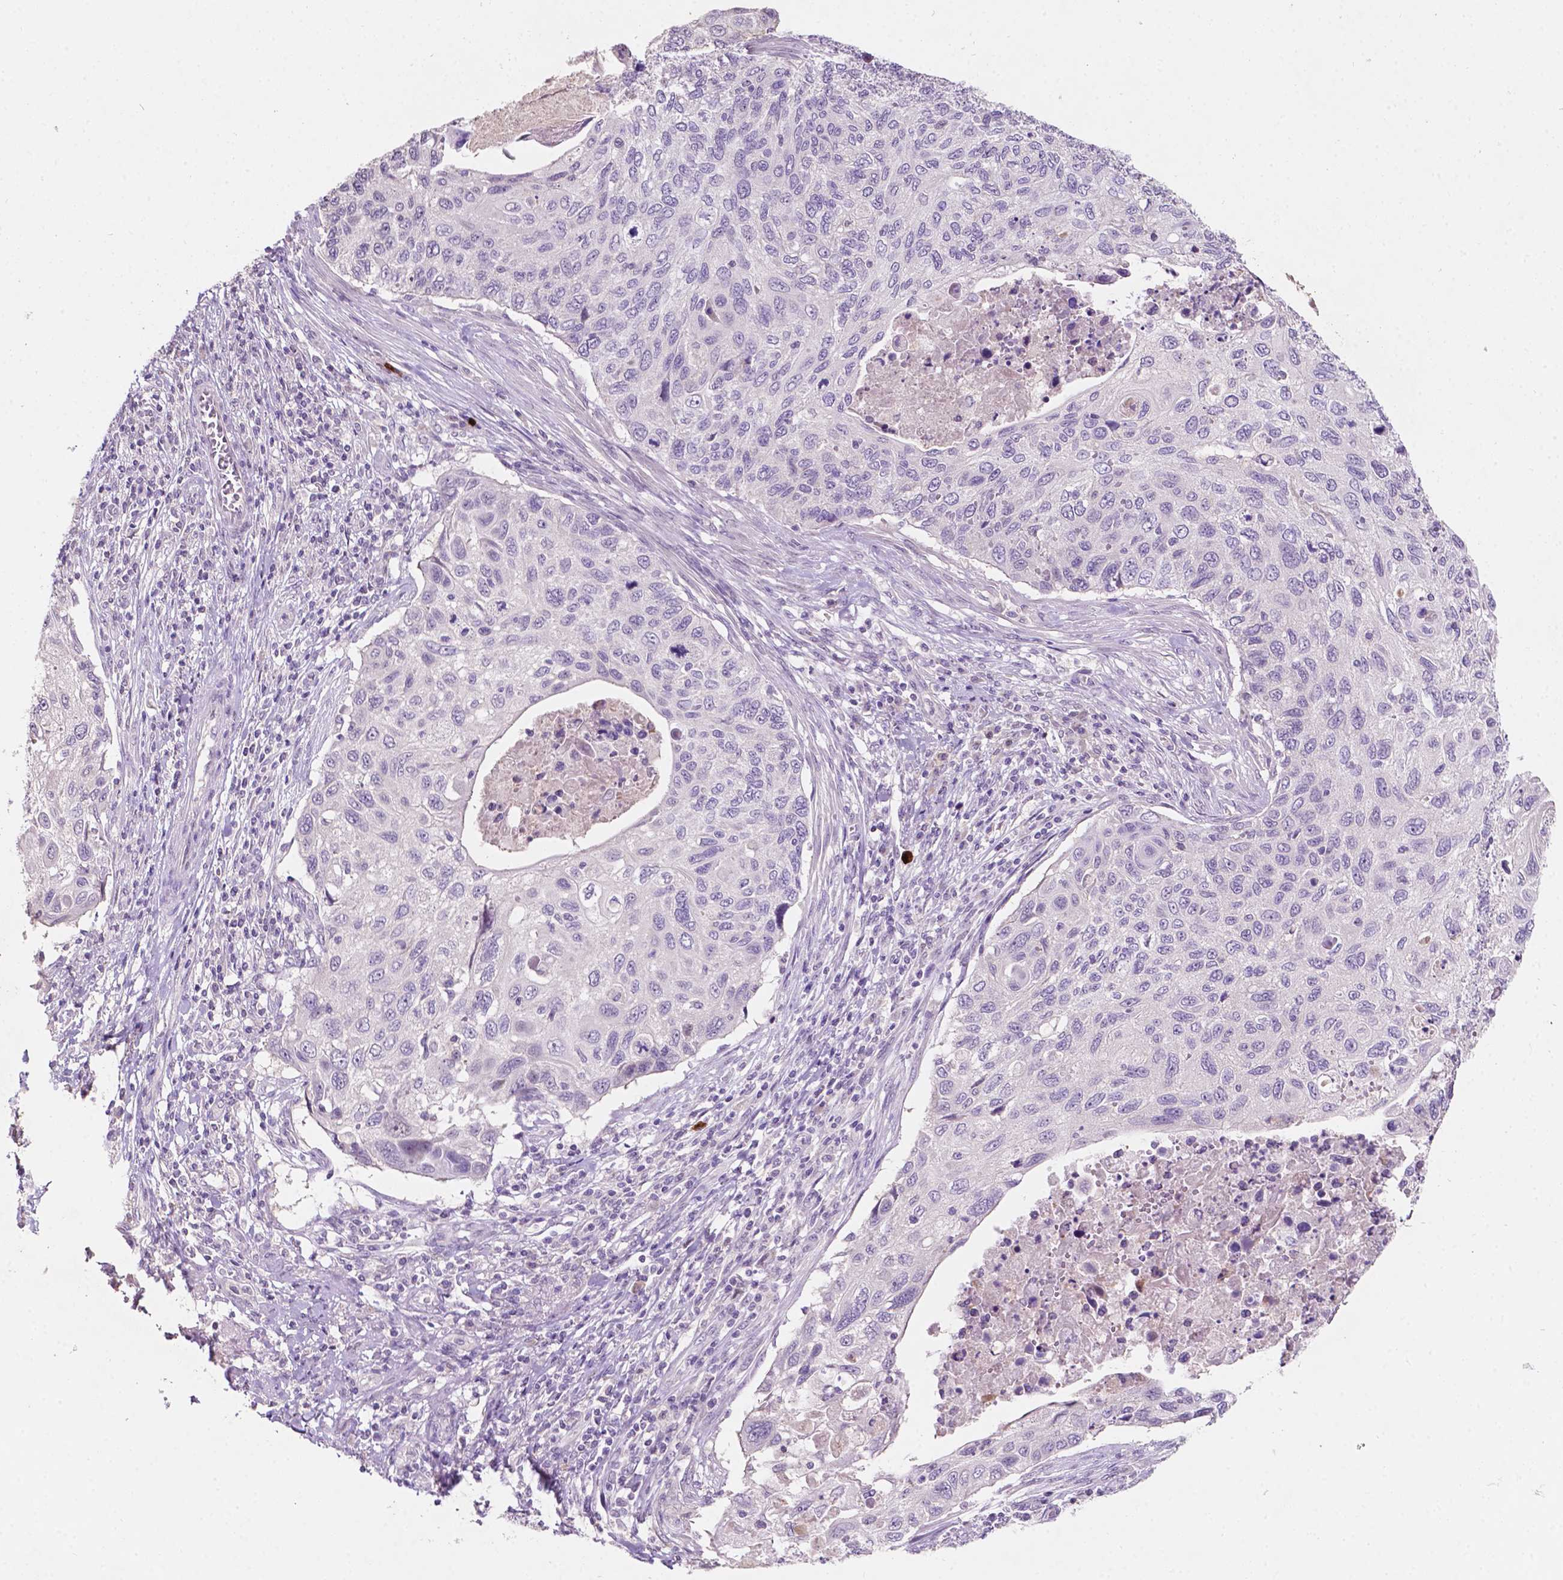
{"staining": {"intensity": "negative", "quantity": "none", "location": "none"}, "tissue": "cervical cancer", "cell_type": "Tumor cells", "image_type": "cancer", "snomed": [{"axis": "morphology", "description": "Squamous cell carcinoma, NOS"}, {"axis": "topography", "description": "Cervix"}], "caption": "Immunohistochemistry histopathology image of neoplastic tissue: cervical cancer (squamous cell carcinoma) stained with DAB (3,3'-diaminobenzidine) exhibits no significant protein expression in tumor cells. Brightfield microscopy of immunohistochemistry stained with DAB (brown) and hematoxylin (blue), captured at high magnification.", "gene": "TM6SF2", "patient": {"sex": "female", "age": 70}}